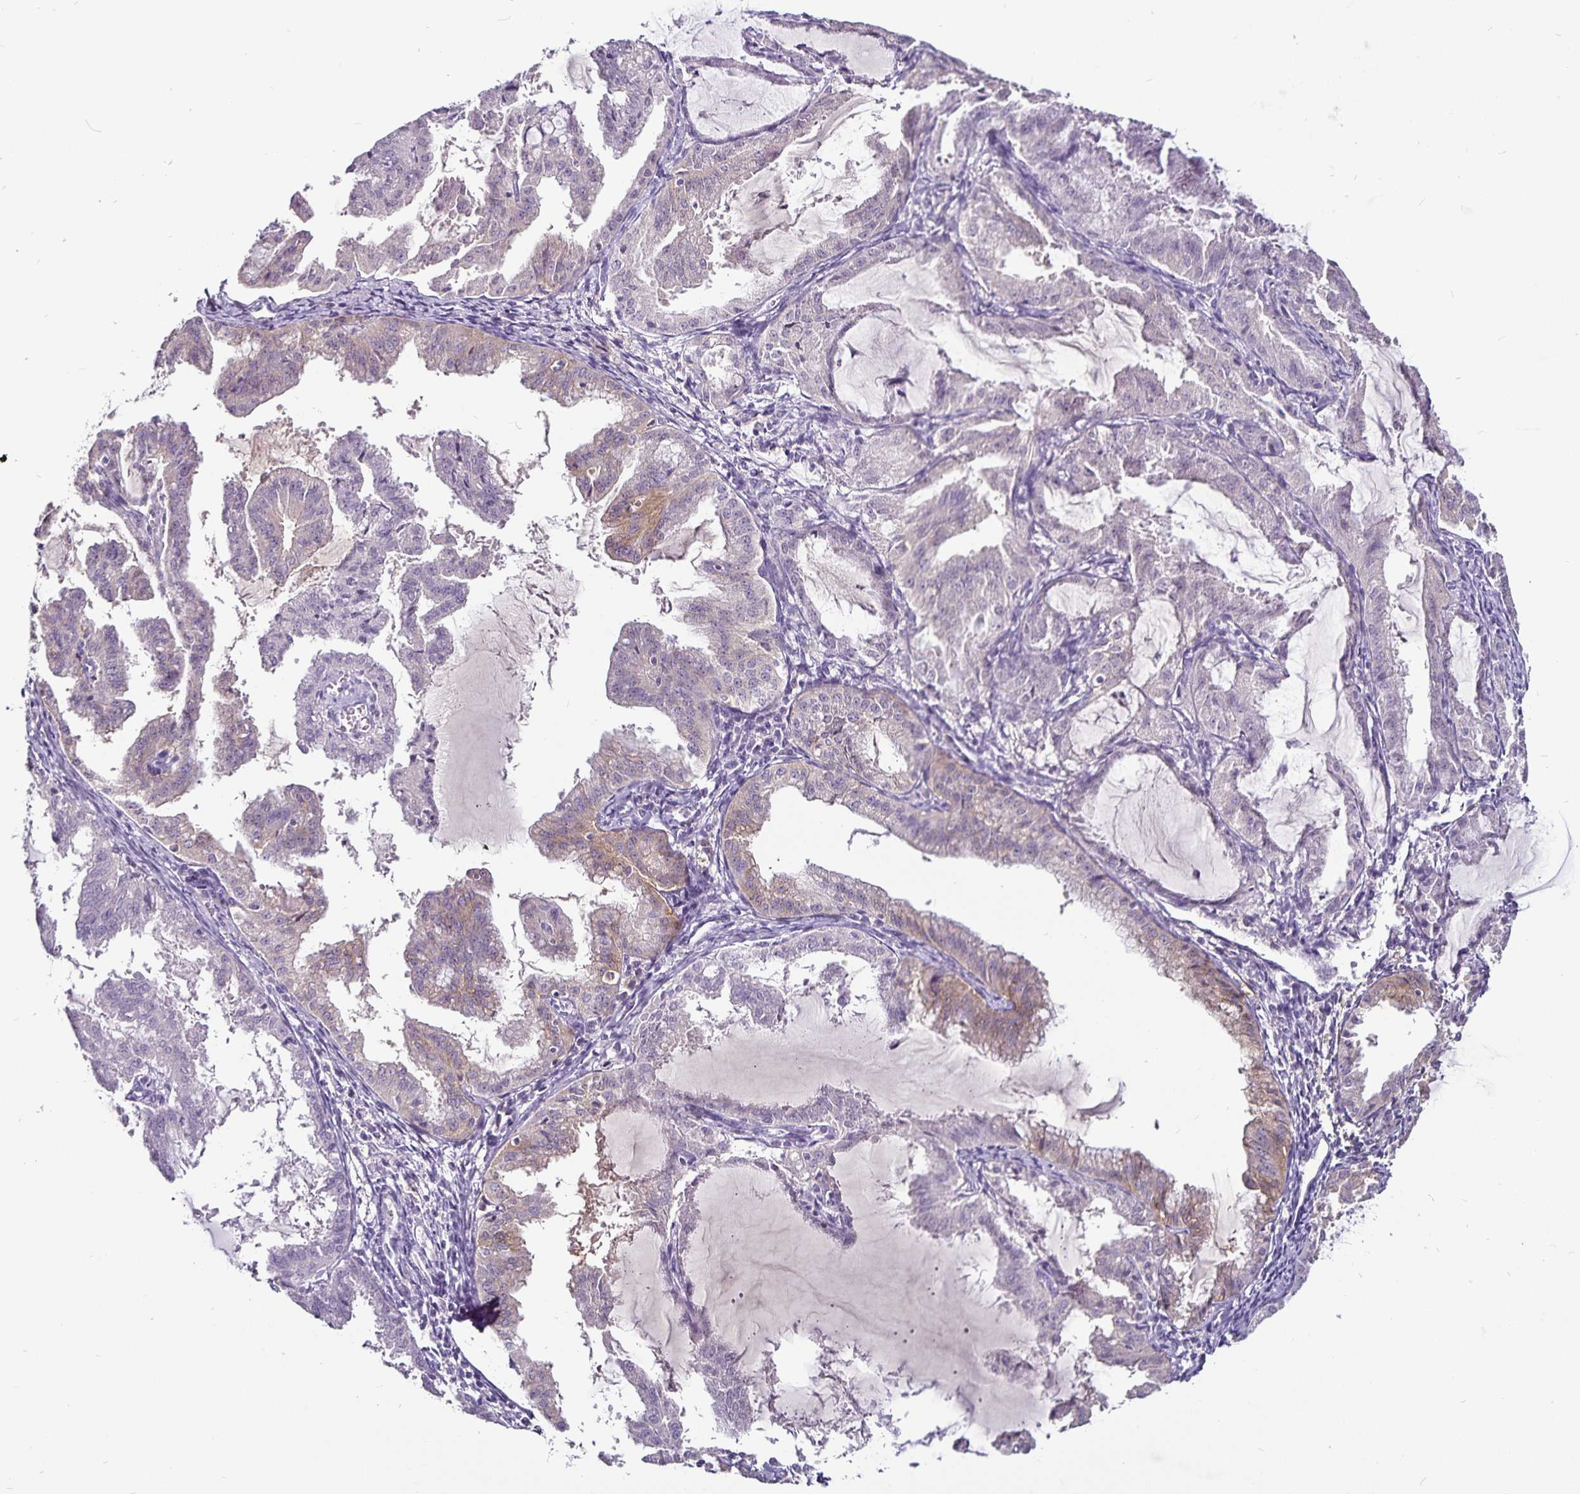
{"staining": {"intensity": "weak", "quantity": "<25%", "location": "cytoplasmic/membranous"}, "tissue": "endometrial cancer", "cell_type": "Tumor cells", "image_type": "cancer", "snomed": [{"axis": "morphology", "description": "Adenocarcinoma, NOS"}, {"axis": "topography", "description": "Endometrium"}], "caption": "Tumor cells are negative for brown protein staining in adenocarcinoma (endometrial). (DAB (3,3'-diaminobenzidine) immunohistochemistry with hematoxylin counter stain).", "gene": "CA12", "patient": {"sex": "female", "age": 70}}